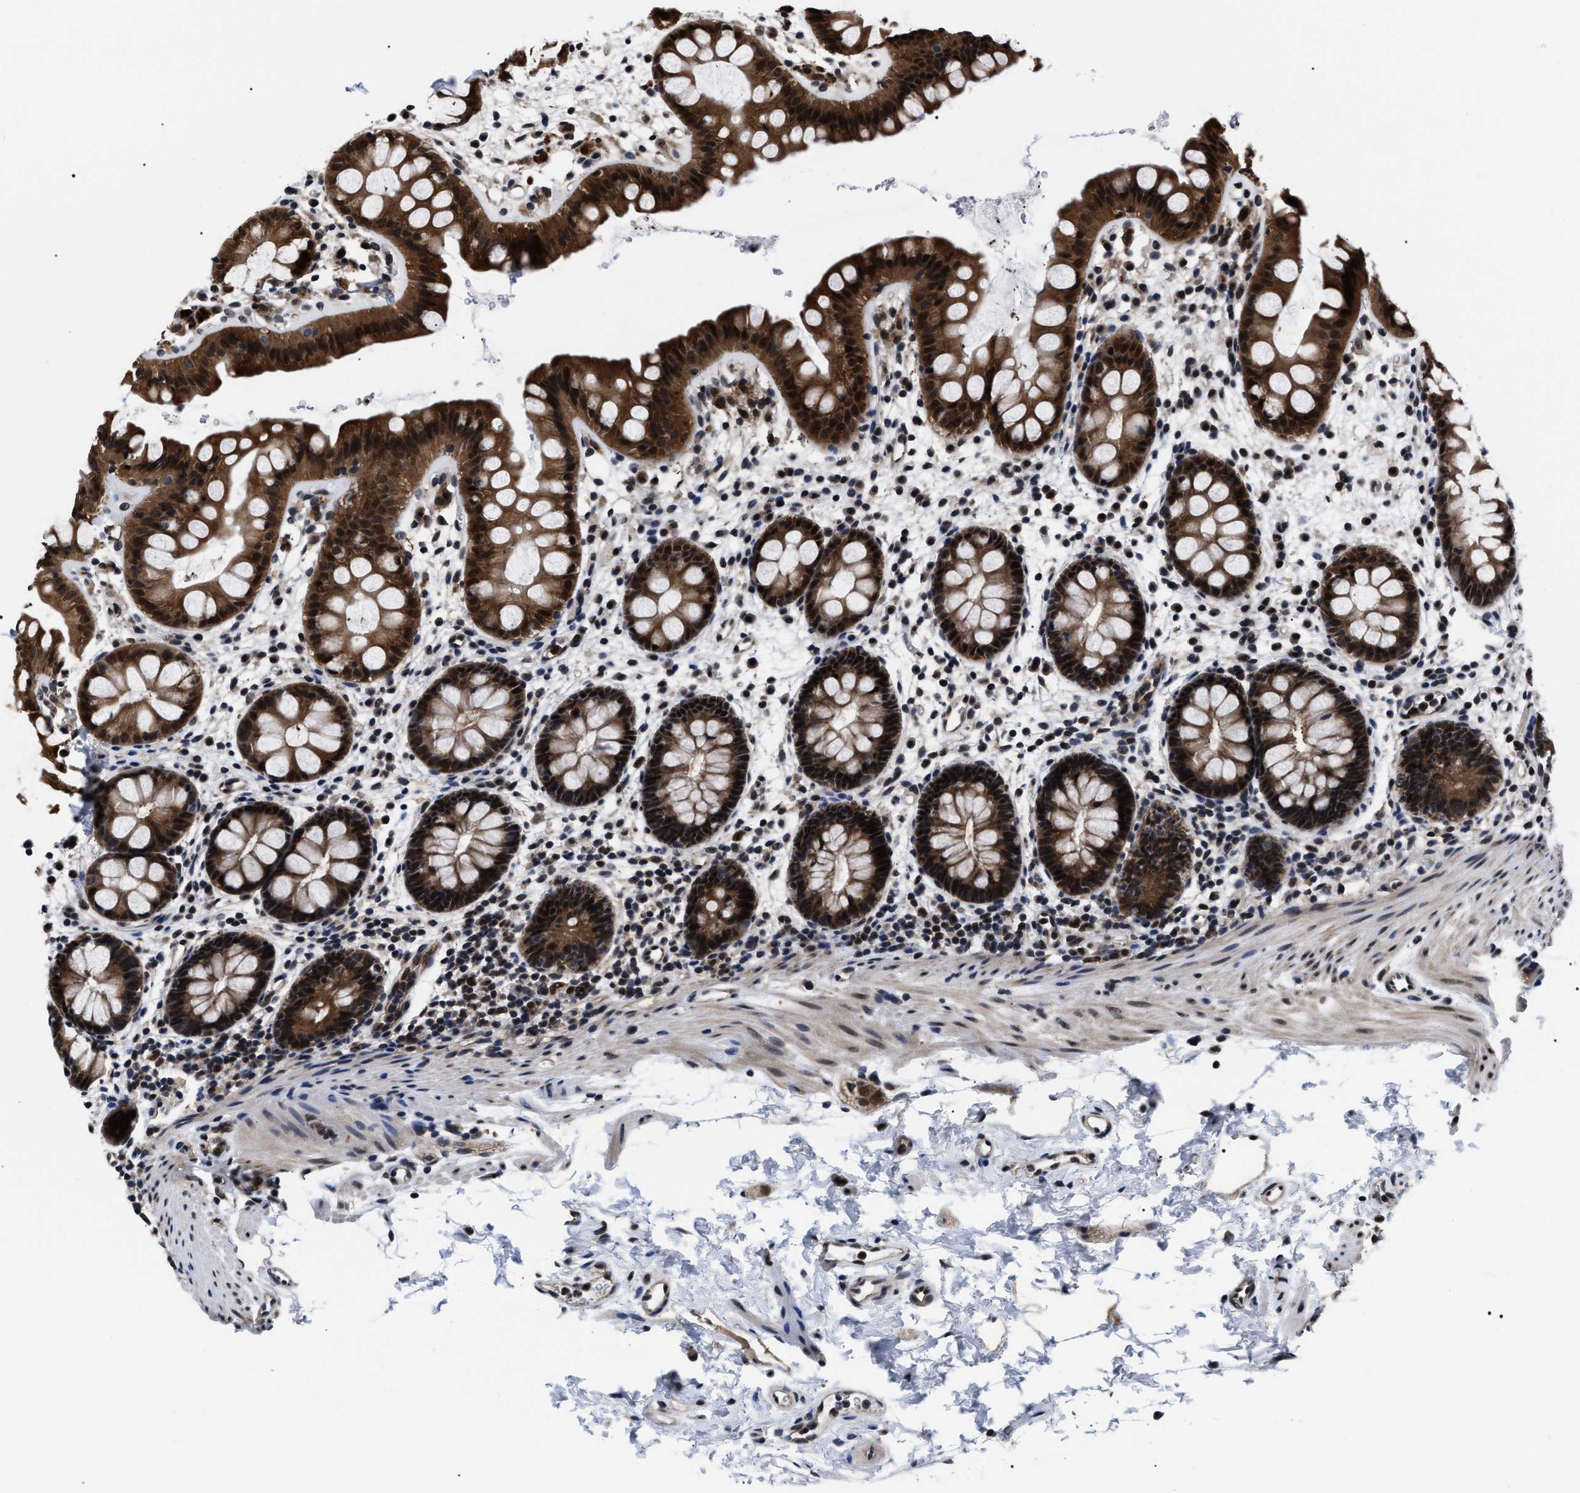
{"staining": {"intensity": "strong", "quantity": ">75%", "location": "cytoplasmic/membranous,nuclear"}, "tissue": "rectum", "cell_type": "Glandular cells", "image_type": "normal", "snomed": [{"axis": "morphology", "description": "Normal tissue, NOS"}, {"axis": "topography", "description": "Rectum"}], "caption": "Protein expression analysis of unremarkable human rectum reveals strong cytoplasmic/membranous,nuclear expression in approximately >75% of glandular cells.", "gene": "CSNK2A1", "patient": {"sex": "female", "age": 24}}